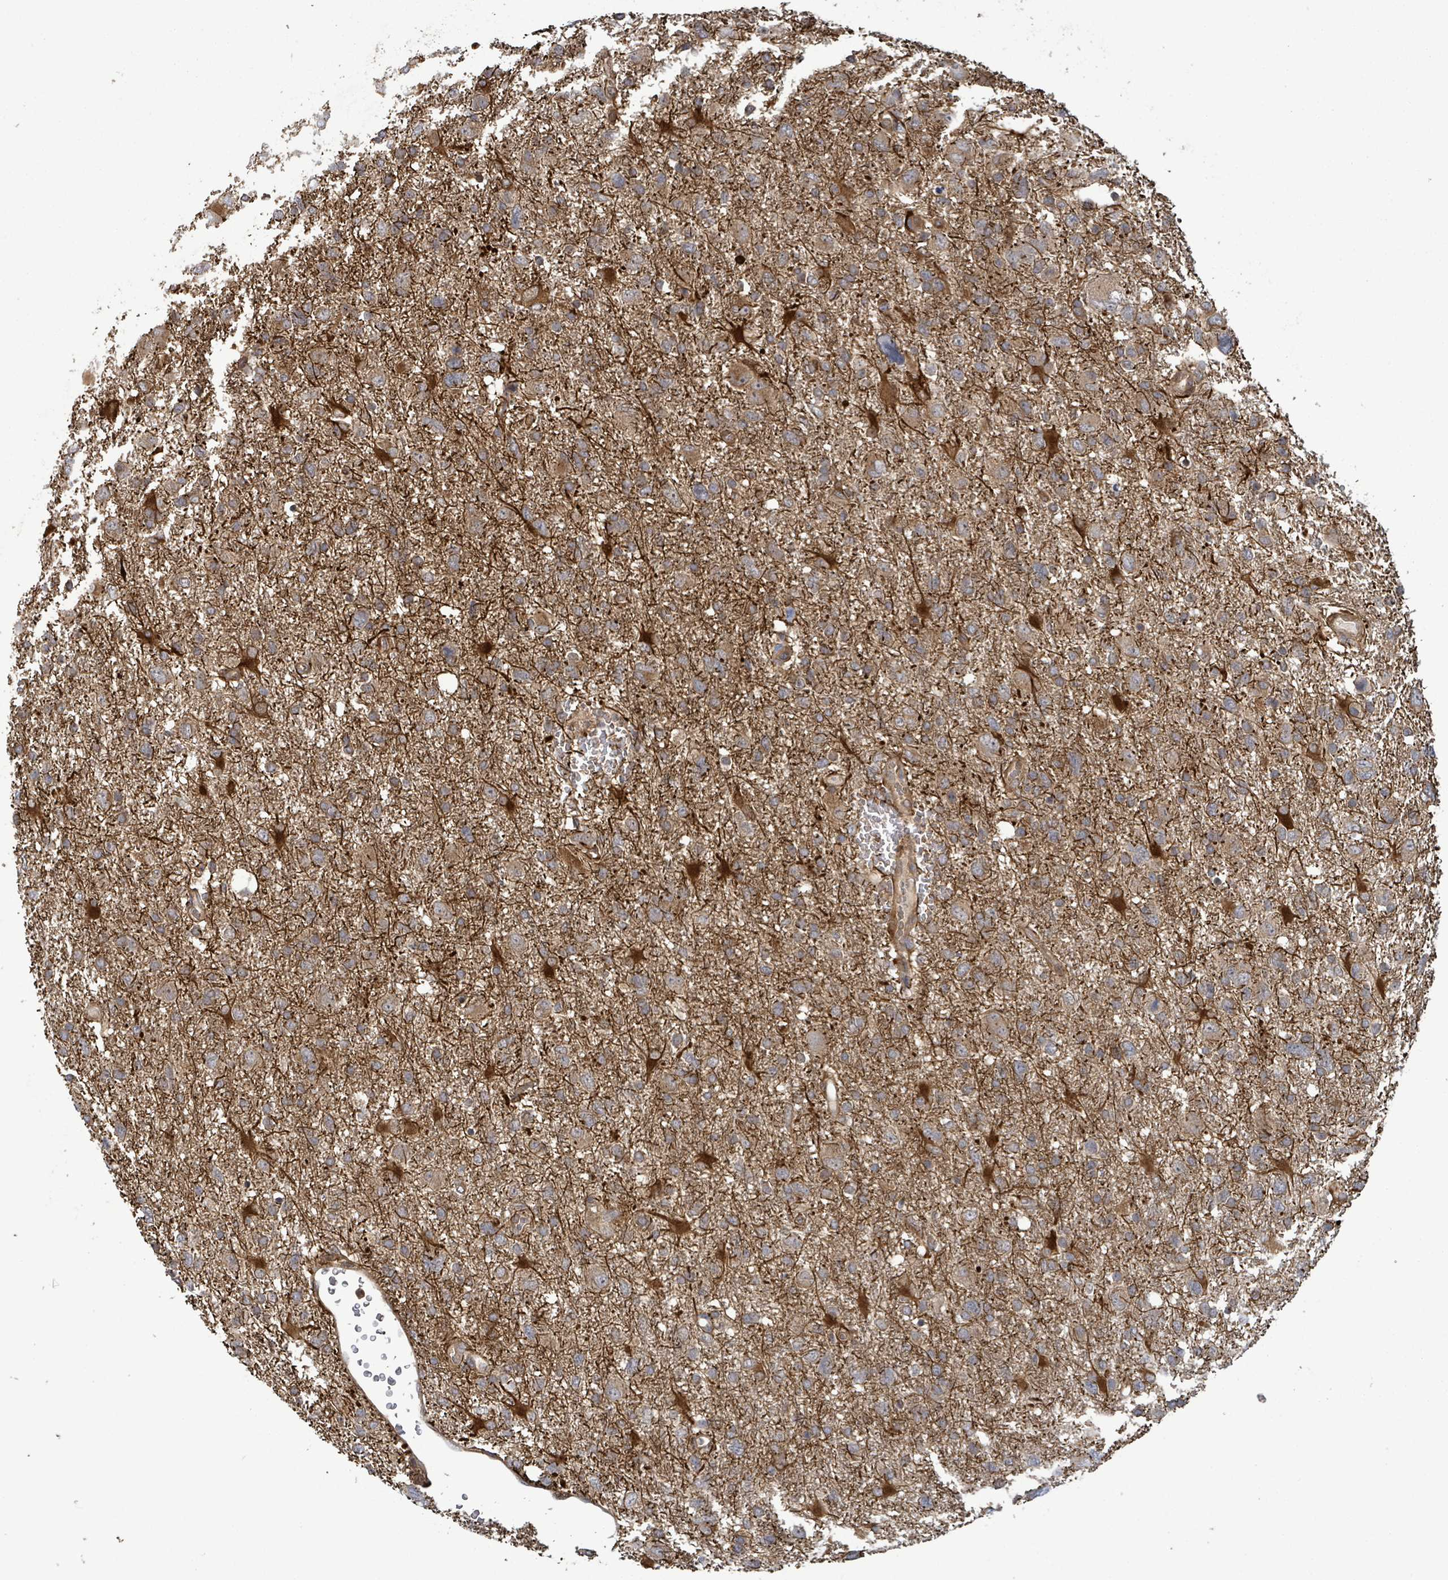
{"staining": {"intensity": "moderate", "quantity": ">75%", "location": "cytoplasmic/membranous"}, "tissue": "glioma", "cell_type": "Tumor cells", "image_type": "cancer", "snomed": [{"axis": "morphology", "description": "Glioma, malignant, High grade"}, {"axis": "topography", "description": "Brain"}], "caption": "Moderate cytoplasmic/membranous protein positivity is seen in about >75% of tumor cells in high-grade glioma (malignant).", "gene": "MAP3K6", "patient": {"sex": "male", "age": 61}}